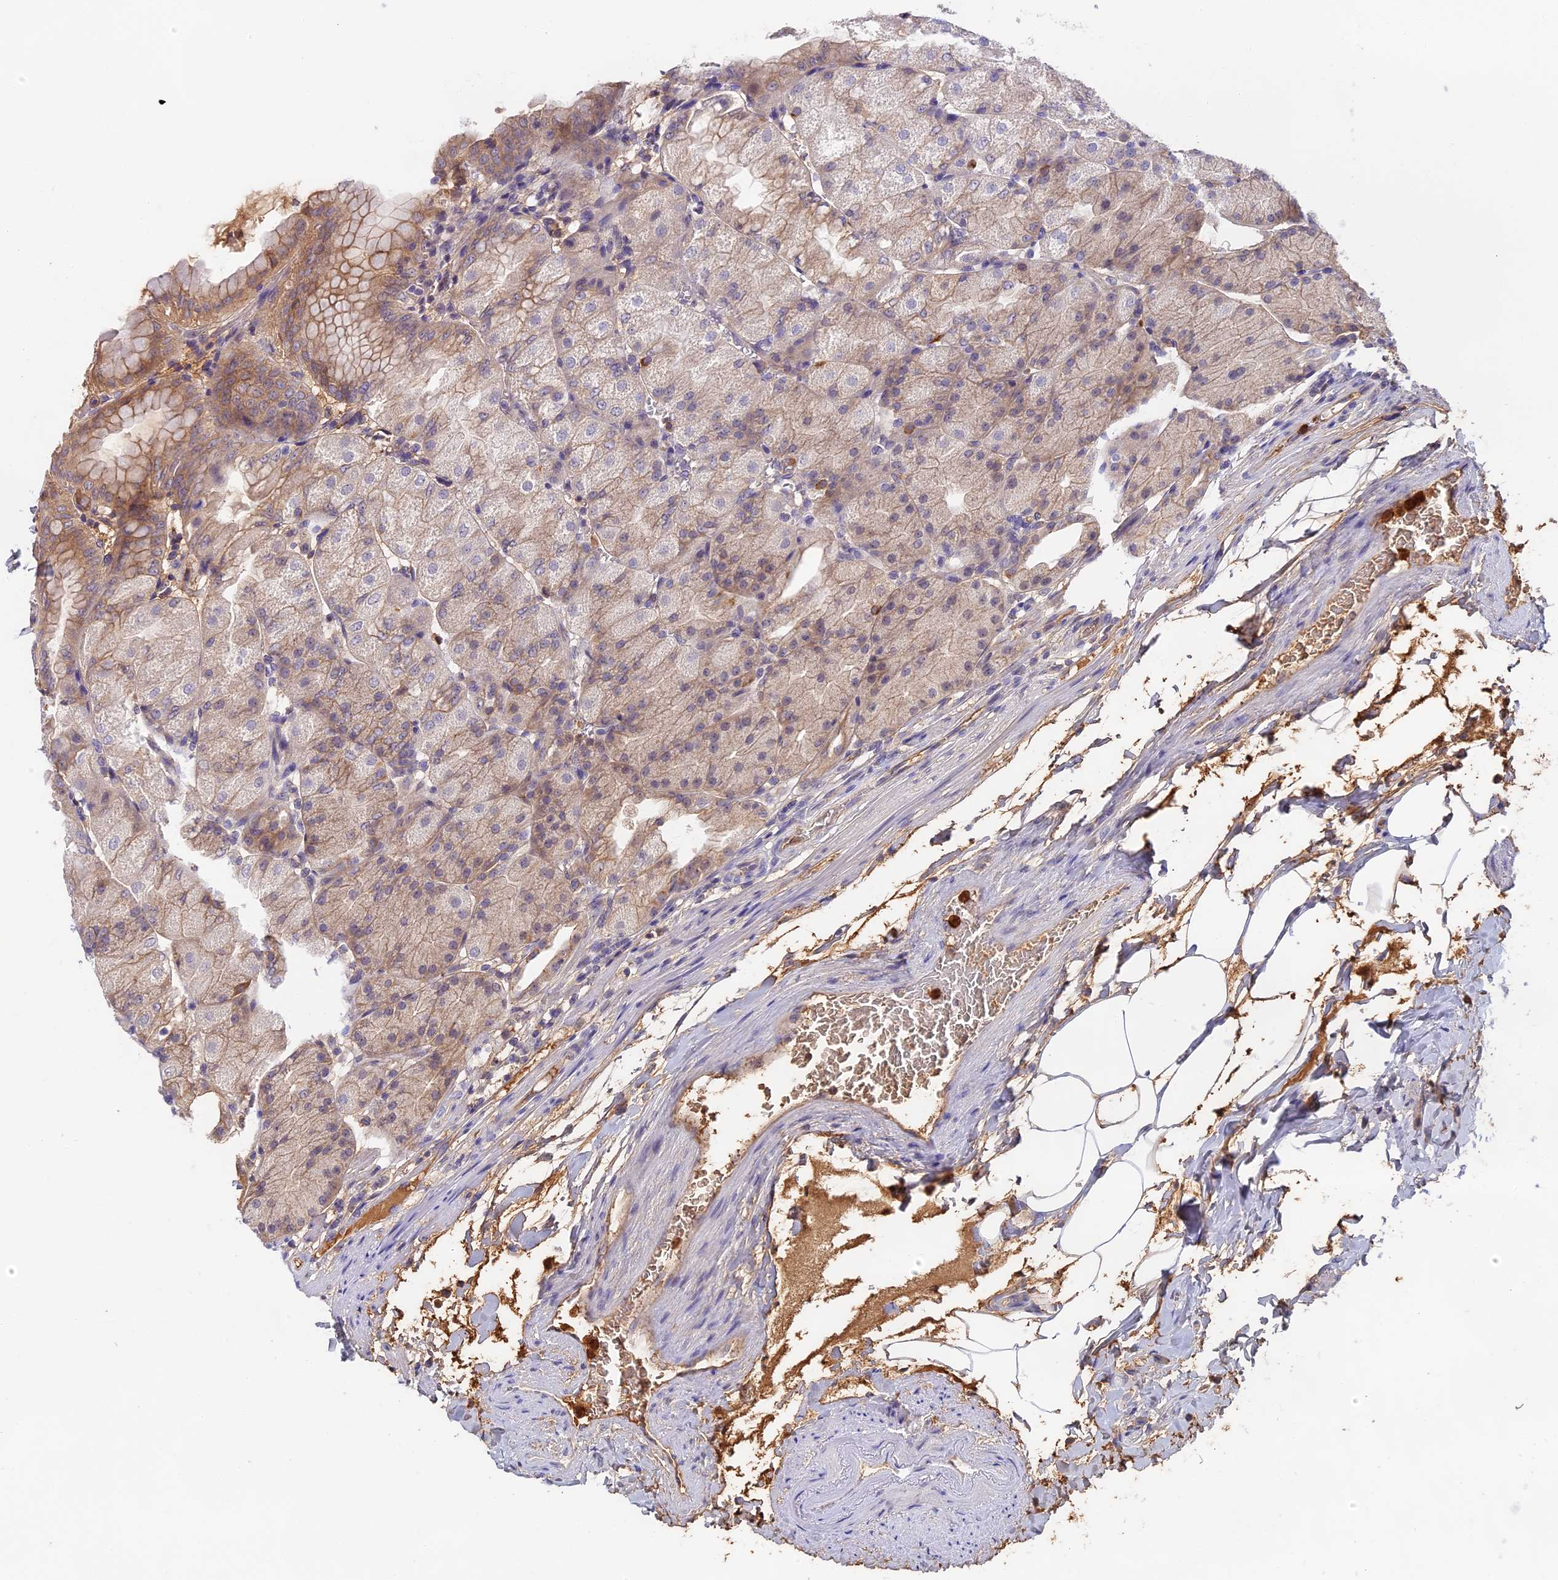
{"staining": {"intensity": "moderate", "quantity": ">75%", "location": "cytoplasmic/membranous"}, "tissue": "stomach", "cell_type": "Glandular cells", "image_type": "normal", "snomed": [{"axis": "morphology", "description": "Normal tissue, NOS"}, {"axis": "topography", "description": "Stomach, upper"}, {"axis": "topography", "description": "Stomach, lower"}], "caption": "Immunohistochemistry staining of normal stomach, which demonstrates medium levels of moderate cytoplasmic/membranous staining in approximately >75% of glandular cells indicating moderate cytoplasmic/membranous protein positivity. The staining was performed using DAB (3,3'-diaminobenzidine) (brown) for protein detection and nuclei were counterstained in hematoxylin (blue).", "gene": "ADGRD1", "patient": {"sex": "male", "age": 62}}